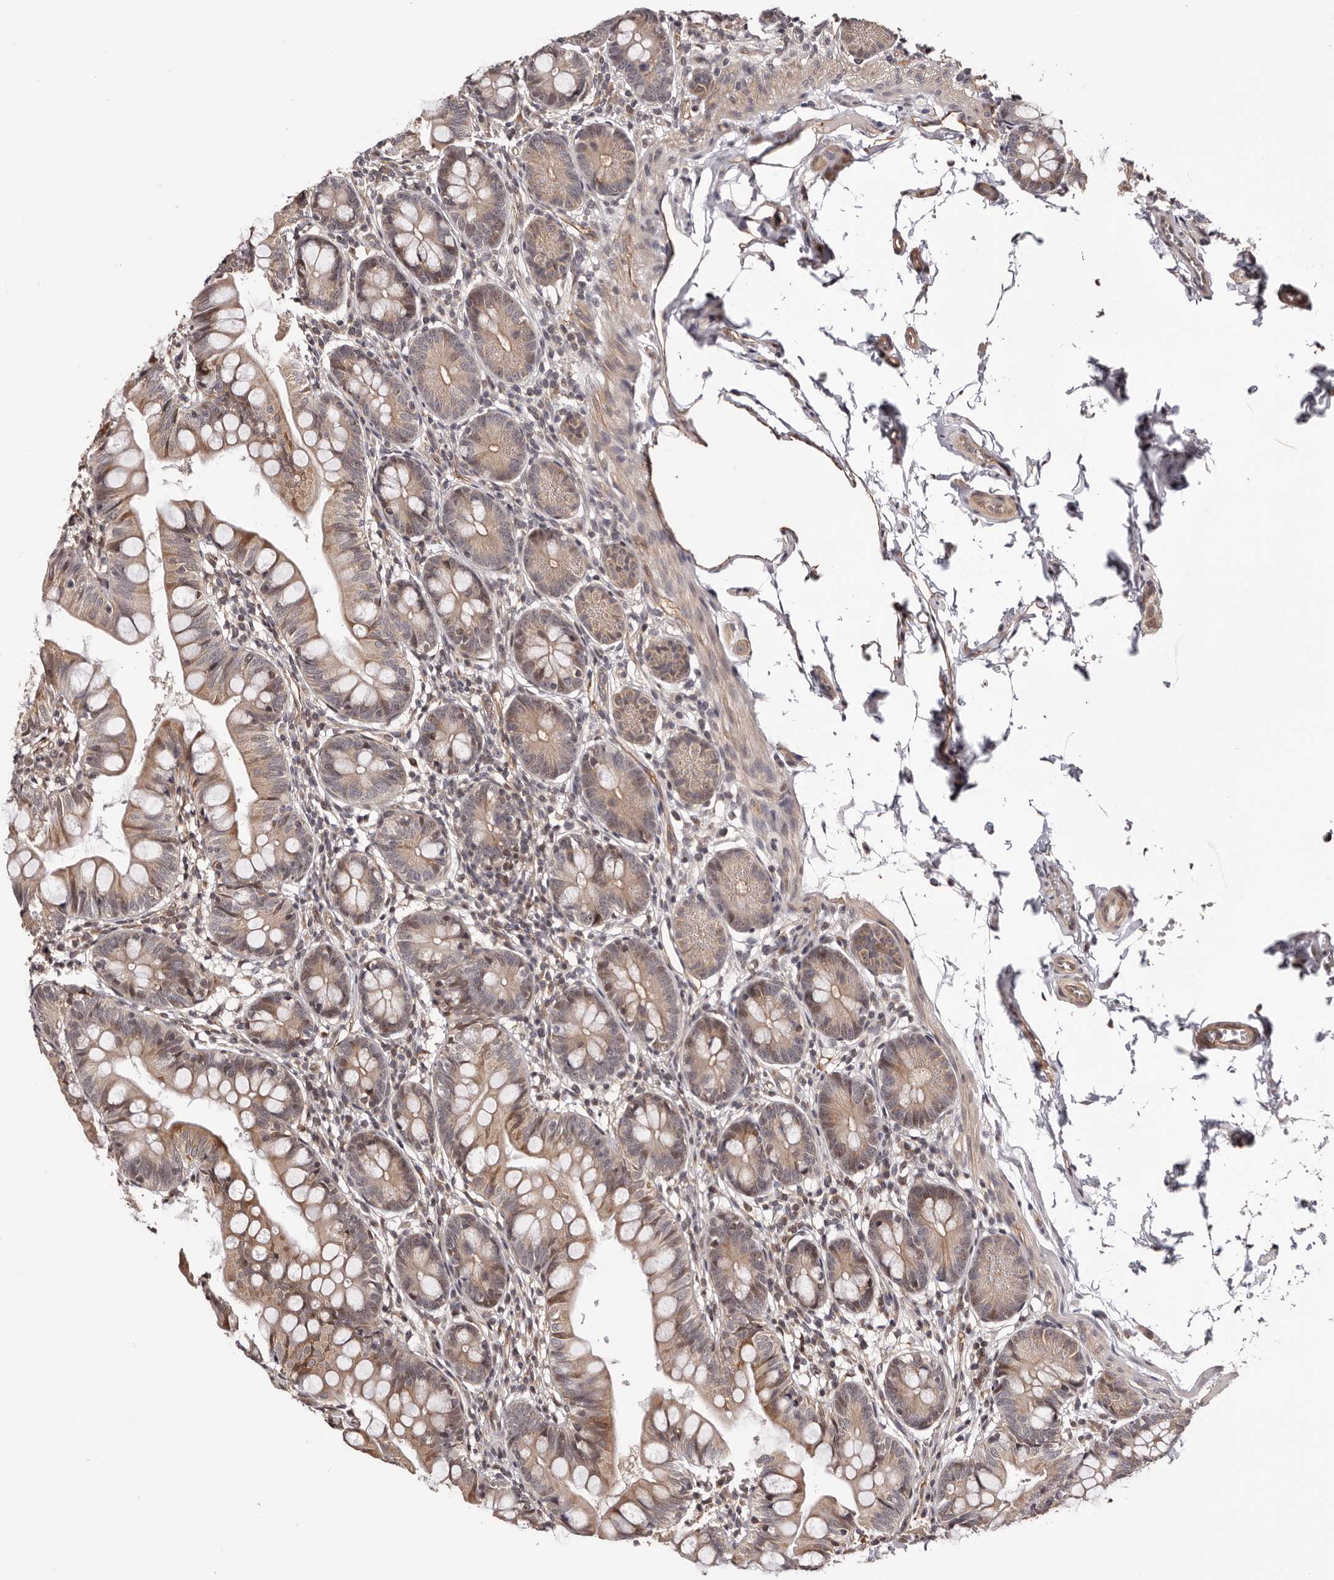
{"staining": {"intensity": "moderate", "quantity": ">75%", "location": "cytoplasmic/membranous"}, "tissue": "small intestine", "cell_type": "Glandular cells", "image_type": "normal", "snomed": [{"axis": "morphology", "description": "Normal tissue, NOS"}, {"axis": "topography", "description": "Small intestine"}], "caption": "Small intestine stained with a brown dye demonstrates moderate cytoplasmic/membranous positive staining in approximately >75% of glandular cells.", "gene": "NOL12", "patient": {"sex": "male", "age": 7}}